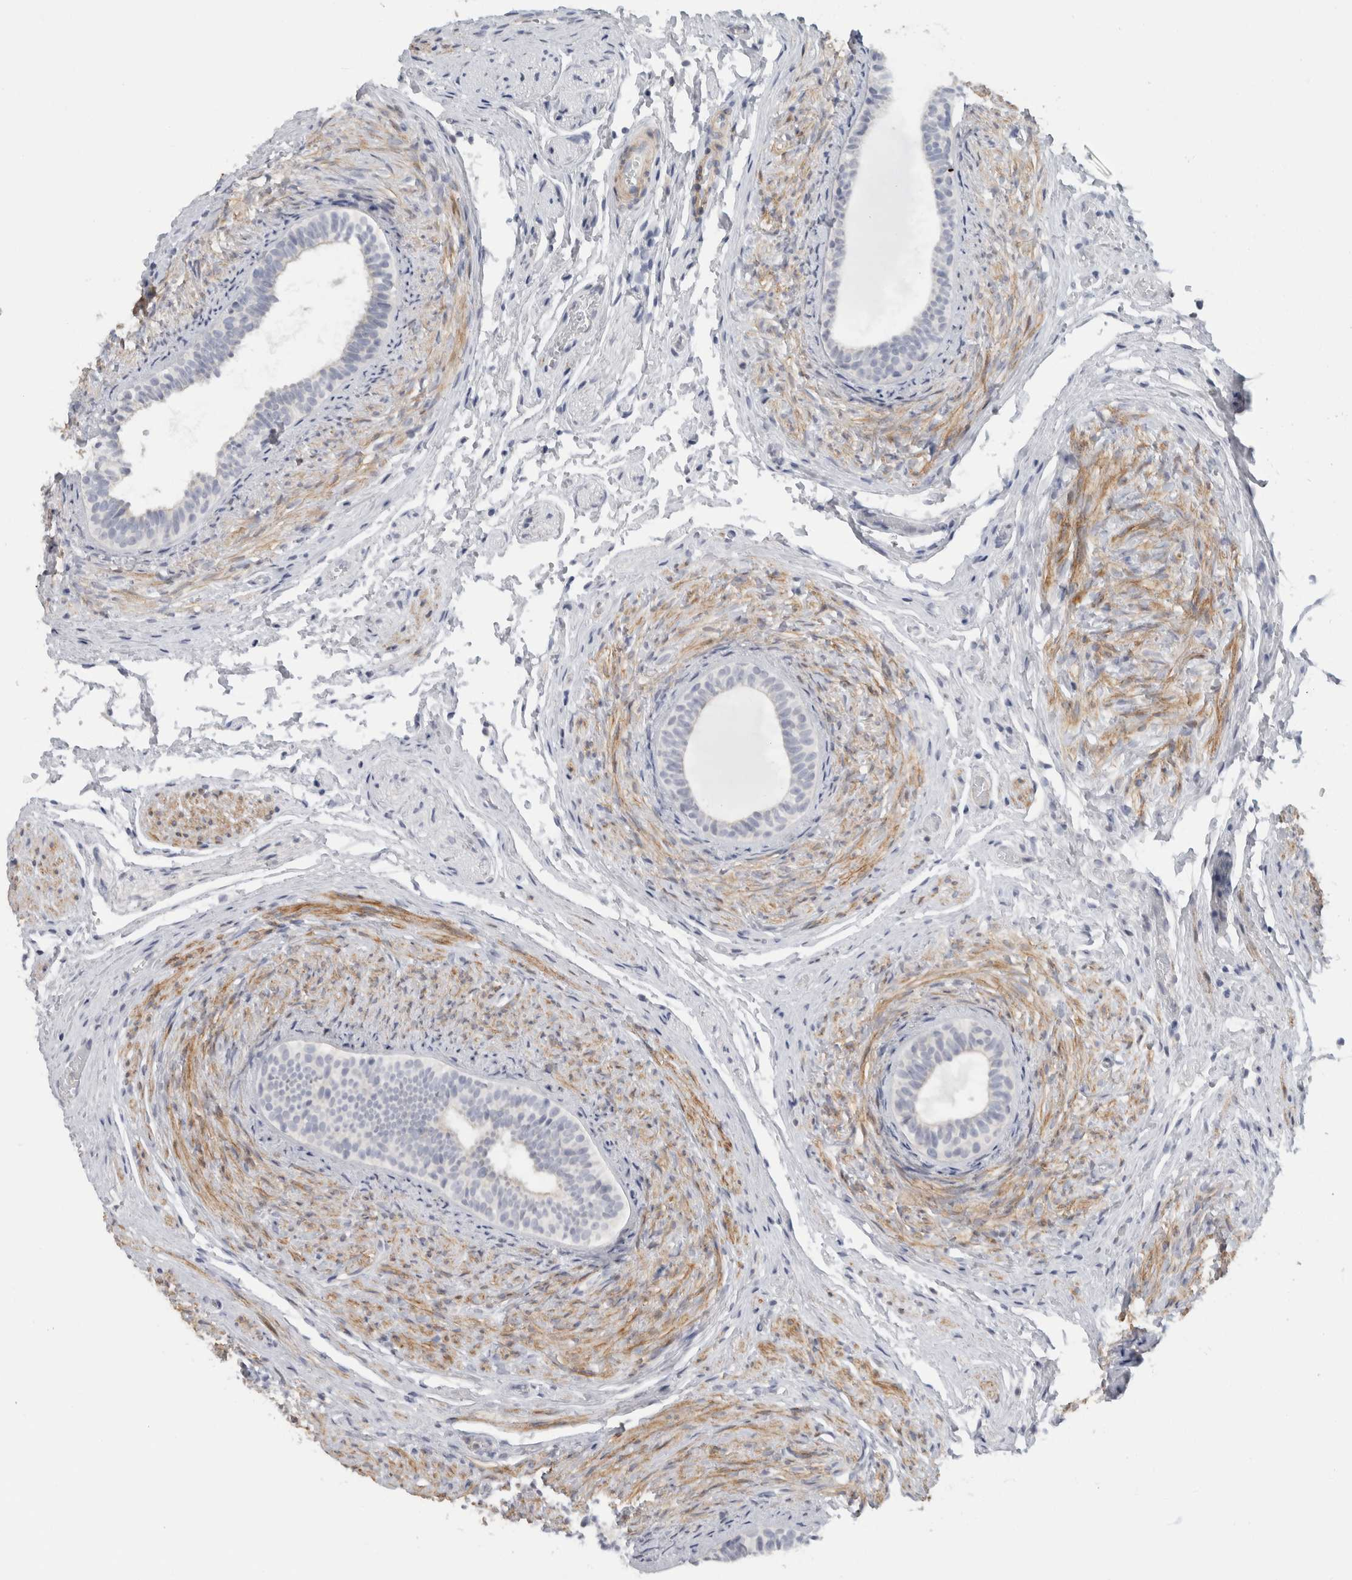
{"staining": {"intensity": "weak", "quantity": ">75%", "location": "cytoplasmic/membranous"}, "tissue": "epididymis", "cell_type": "Glandular cells", "image_type": "normal", "snomed": [{"axis": "morphology", "description": "Normal tissue, NOS"}, {"axis": "topography", "description": "Epididymis"}], "caption": "IHC photomicrograph of unremarkable epididymis: human epididymis stained using IHC displays low levels of weak protein expression localized specifically in the cytoplasmic/membranous of glandular cells, appearing as a cytoplasmic/membranous brown color.", "gene": "MGAT1", "patient": {"sex": "male", "age": 5}}